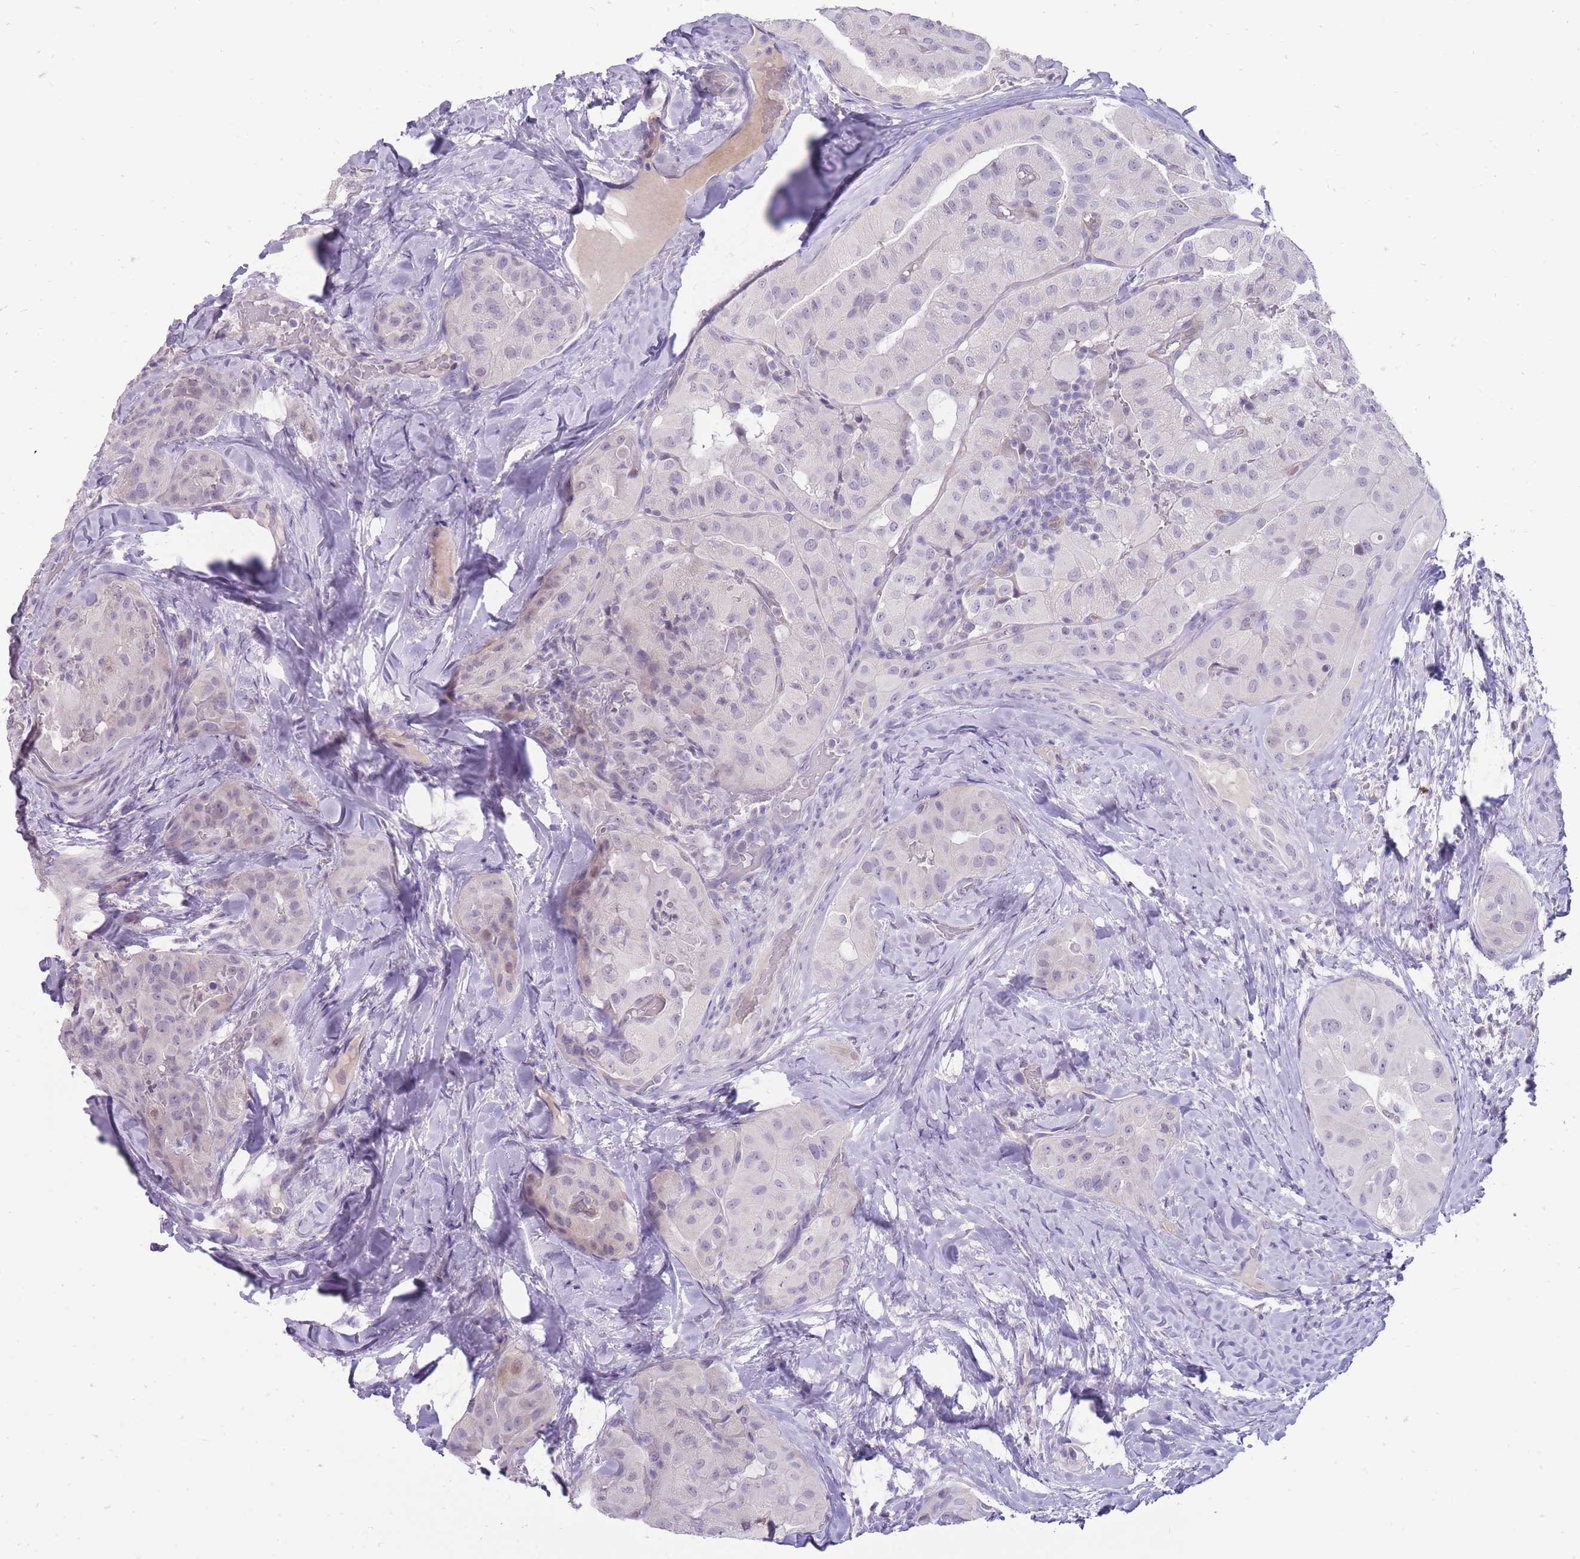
{"staining": {"intensity": "negative", "quantity": "none", "location": "none"}, "tissue": "thyroid cancer", "cell_type": "Tumor cells", "image_type": "cancer", "snomed": [{"axis": "morphology", "description": "Normal tissue, NOS"}, {"axis": "morphology", "description": "Papillary adenocarcinoma, NOS"}, {"axis": "topography", "description": "Thyroid gland"}], "caption": "DAB (3,3'-diaminobenzidine) immunohistochemical staining of thyroid cancer shows no significant expression in tumor cells.", "gene": "ERICH4", "patient": {"sex": "female", "age": 59}}